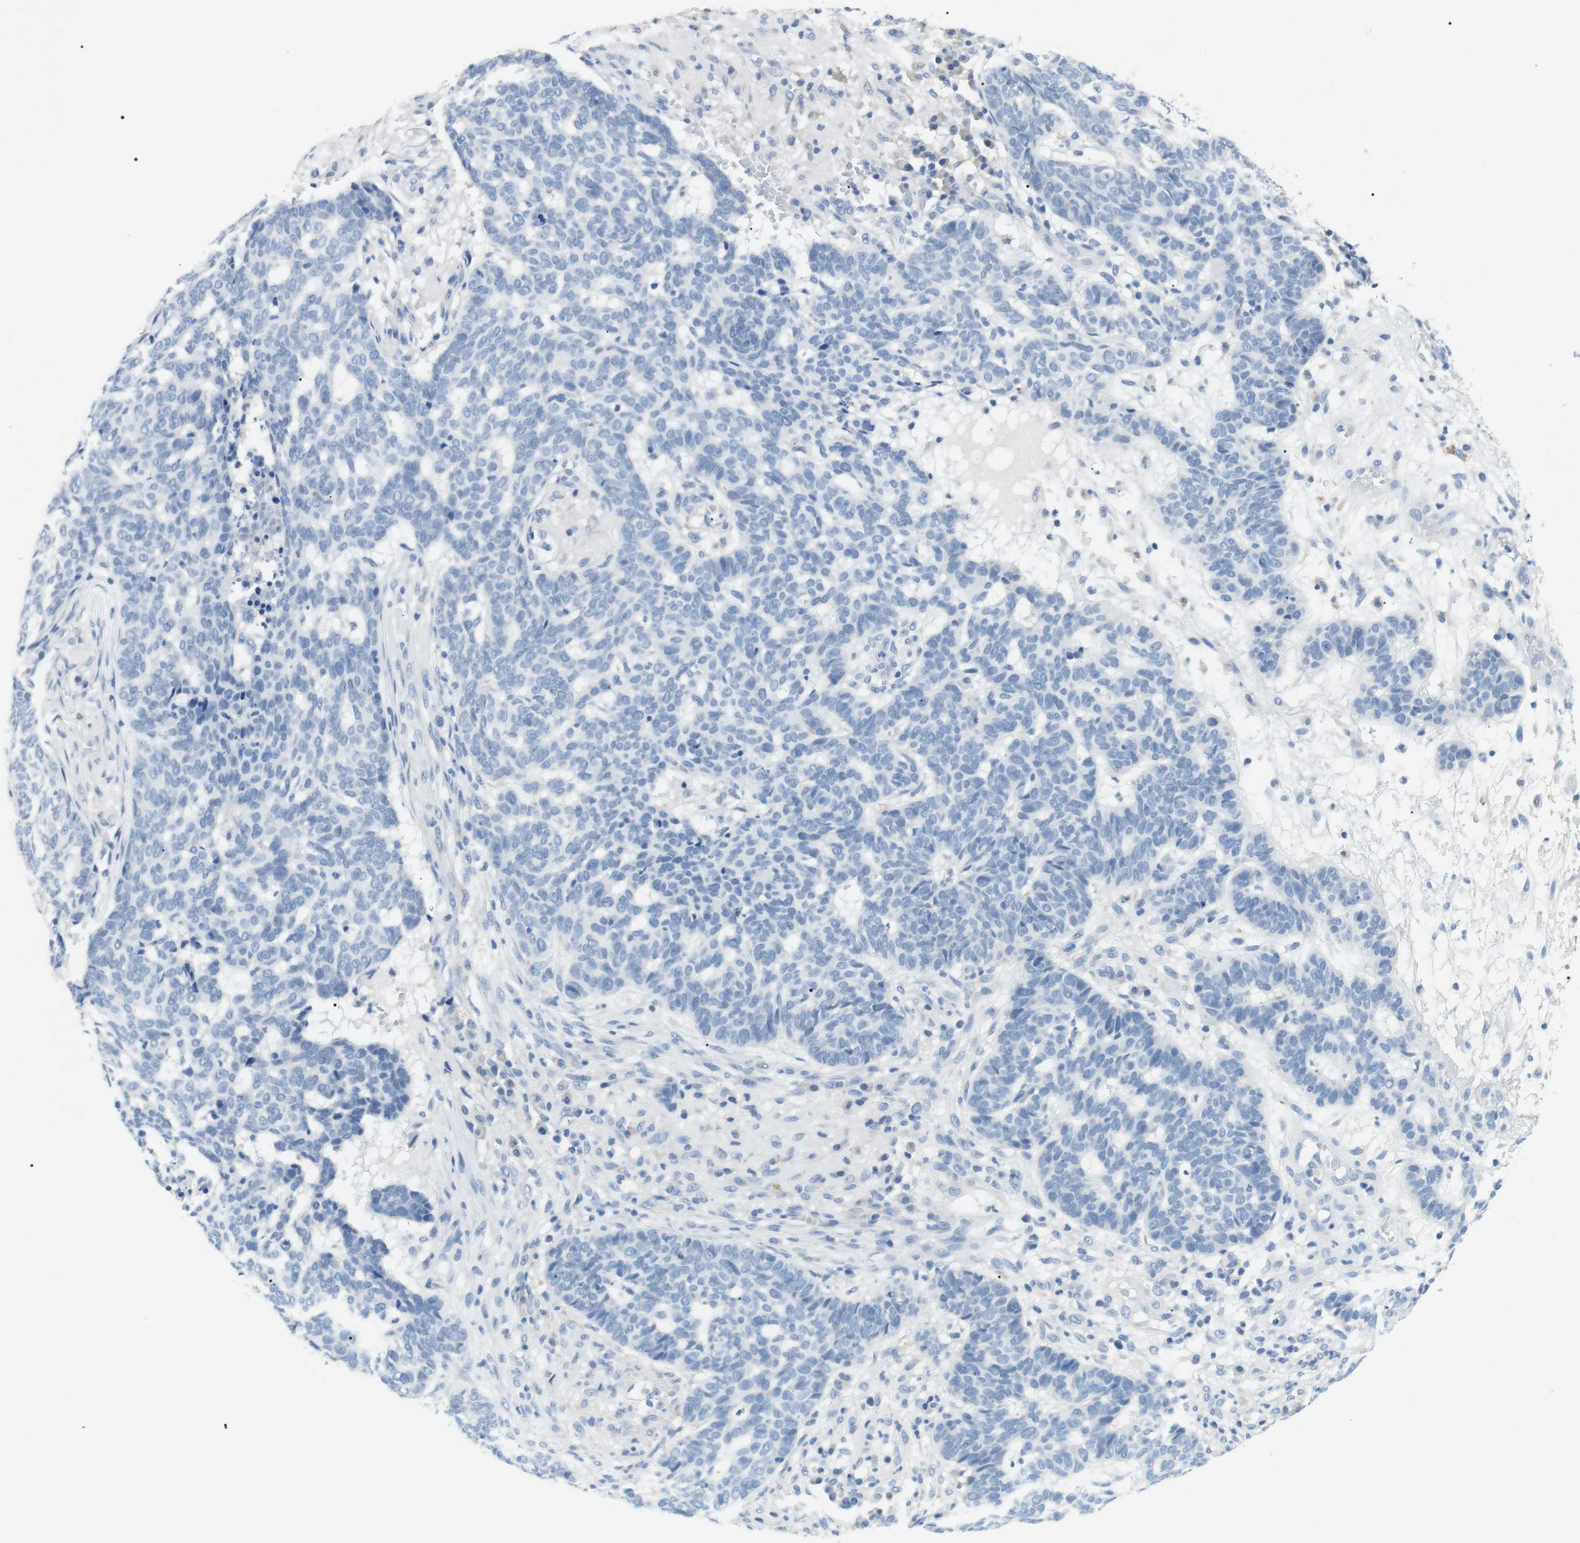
{"staining": {"intensity": "negative", "quantity": "none", "location": "none"}, "tissue": "skin cancer", "cell_type": "Tumor cells", "image_type": "cancer", "snomed": [{"axis": "morphology", "description": "Basal cell carcinoma"}, {"axis": "topography", "description": "Skin"}], "caption": "Tumor cells are negative for protein expression in human skin cancer.", "gene": "FCGRT", "patient": {"sex": "male", "age": 85}}